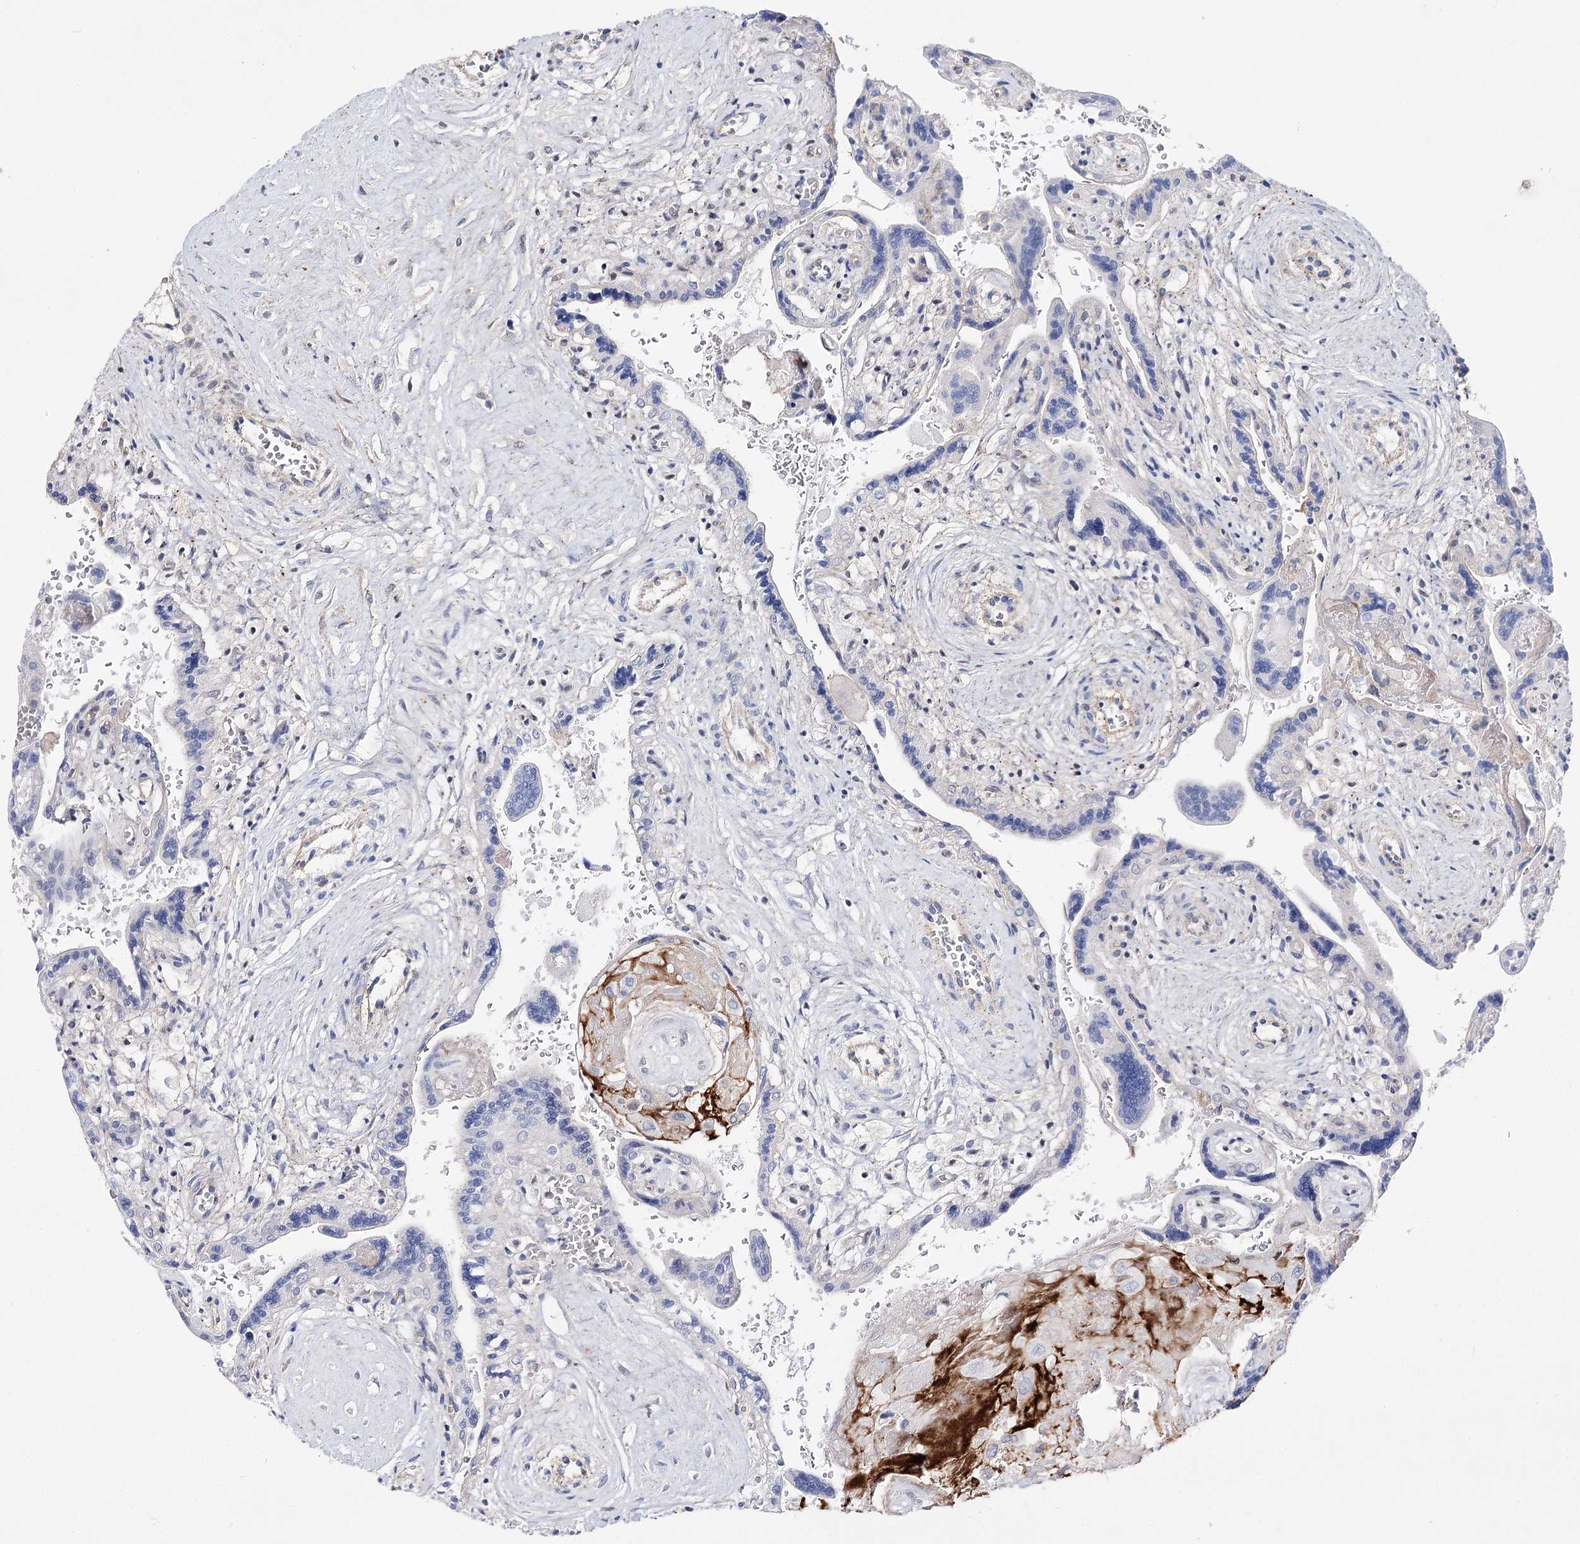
{"staining": {"intensity": "weak", "quantity": "<25%", "location": "nuclear"}, "tissue": "placenta", "cell_type": "Trophoblastic cells", "image_type": "normal", "snomed": [{"axis": "morphology", "description": "Normal tissue, NOS"}, {"axis": "topography", "description": "Placenta"}], "caption": "This is an immunohistochemistry histopathology image of normal human placenta. There is no expression in trophoblastic cells.", "gene": "ATP10B", "patient": {"sex": "female", "age": 37}}